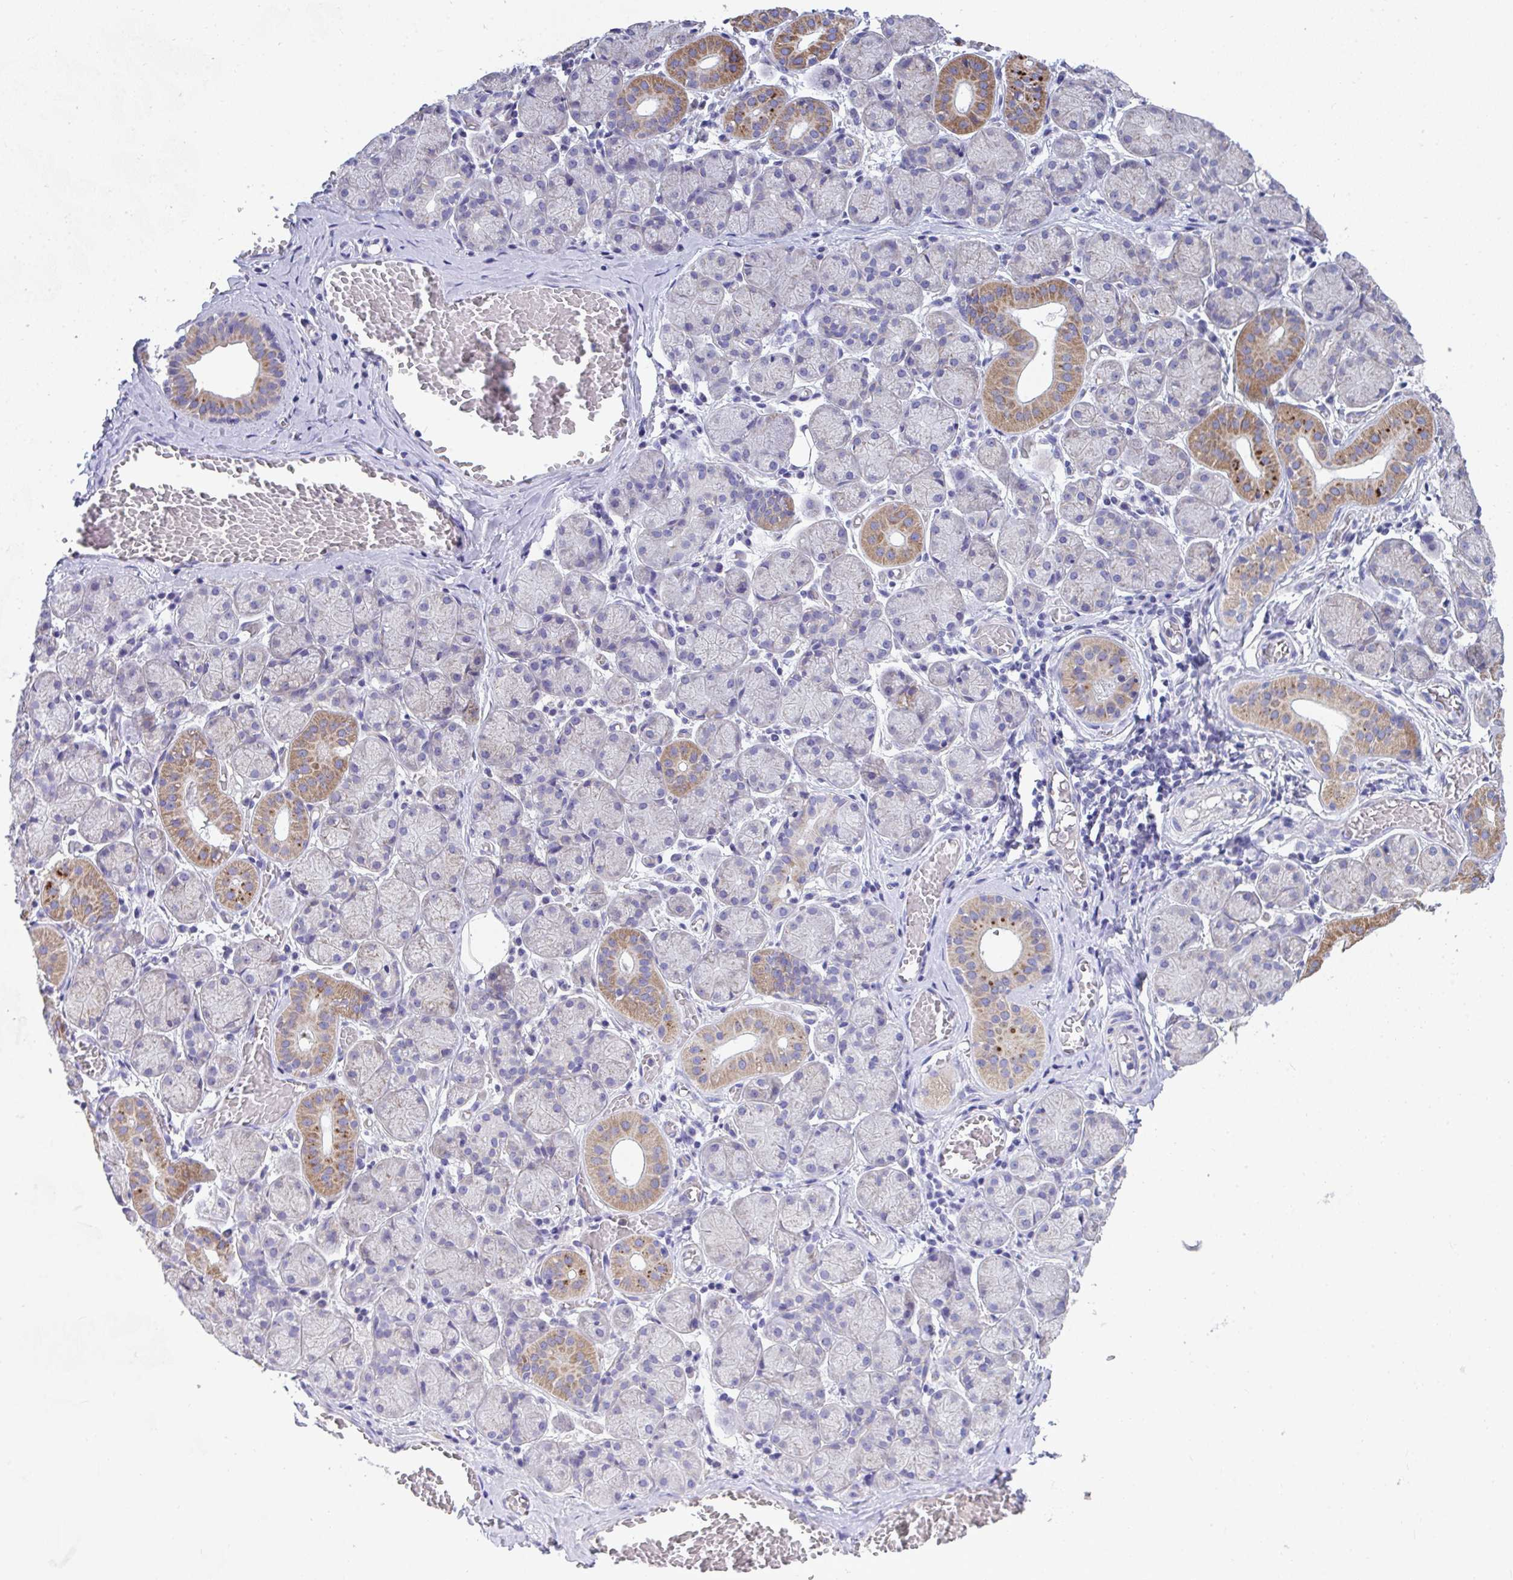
{"staining": {"intensity": "moderate", "quantity": "<25%", "location": "cytoplasmic/membranous"}, "tissue": "salivary gland", "cell_type": "Glandular cells", "image_type": "normal", "snomed": [{"axis": "morphology", "description": "Normal tissue, NOS"}, {"axis": "topography", "description": "Salivary gland"}], "caption": "IHC histopathology image of benign human salivary gland stained for a protein (brown), which reveals low levels of moderate cytoplasmic/membranous expression in about <25% of glandular cells.", "gene": "COA5", "patient": {"sex": "female", "age": 24}}